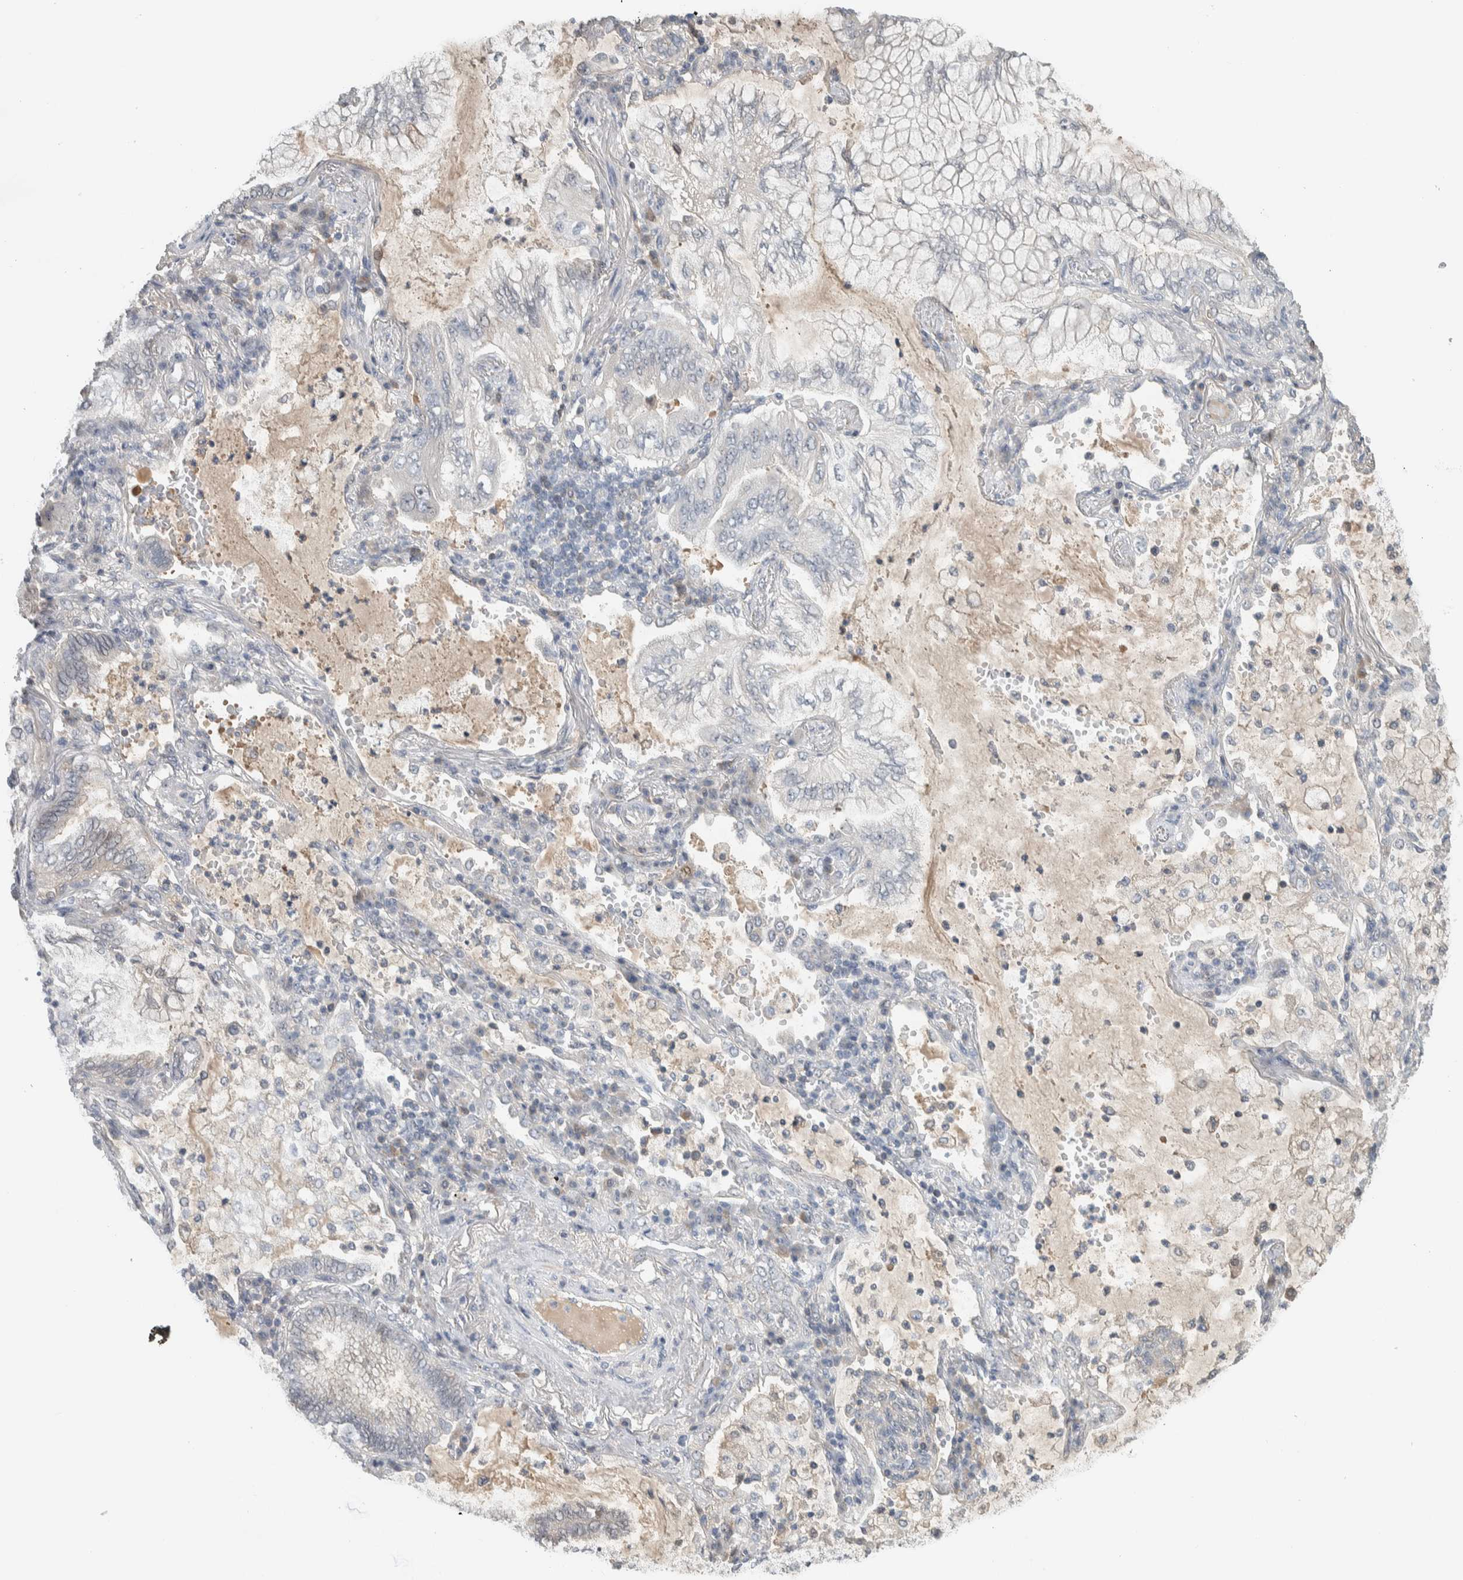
{"staining": {"intensity": "negative", "quantity": "none", "location": "none"}, "tissue": "lung cancer", "cell_type": "Tumor cells", "image_type": "cancer", "snomed": [{"axis": "morphology", "description": "Adenocarcinoma, NOS"}, {"axis": "topography", "description": "Lung"}], "caption": "Immunohistochemistry histopathology image of lung adenocarcinoma stained for a protein (brown), which exhibits no staining in tumor cells. The staining was performed using DAB to visualize the protein expression in brown, while the nuclei were stained in blue with hematoxylin (Magnification: 20x).", "gene": "DEPTOR", "patient": {"sex": "female", "age": 70}}